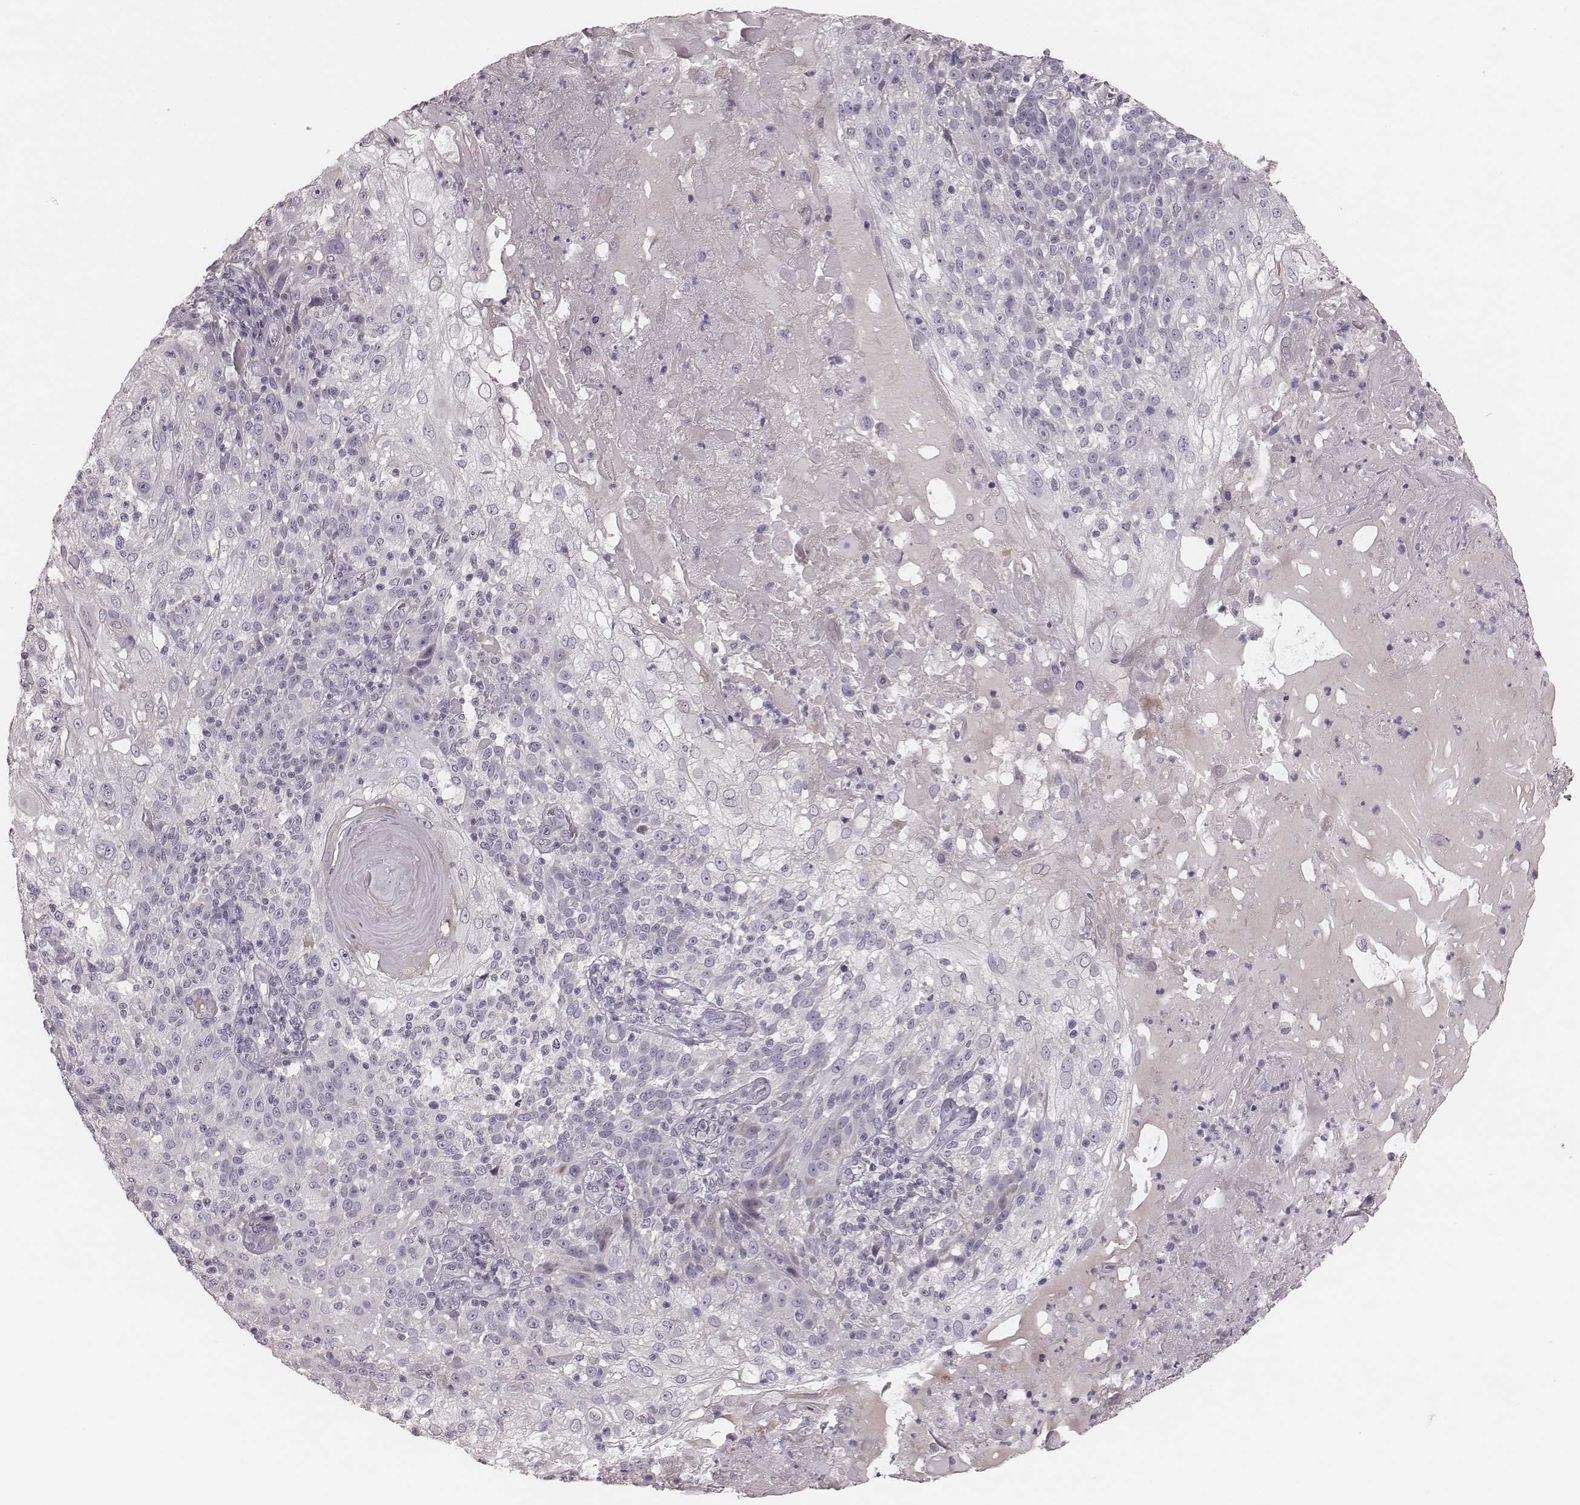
{"staining": {"intensity": "negative", "quantity": "none", "location": "none"}, "tissue": "skin cancer", "cell_type": "Tumor cells", "image_type": "cancer", "snomed": [{"axis": "morphology", "description": "Normal tissue, NOS"}, {"axis": "morphology", "description": "Squamous cell carcinoma, NOS"}, {"axis": "topography", "description": "Skin"}], "caption": "Immunohistochemistry image of squamous cell carcinoma (skin) stained for a protein (brown), which shows no staining in tumor cells.", "gene": "S100Z", "patient": {"sex": "female", "age": 83}}